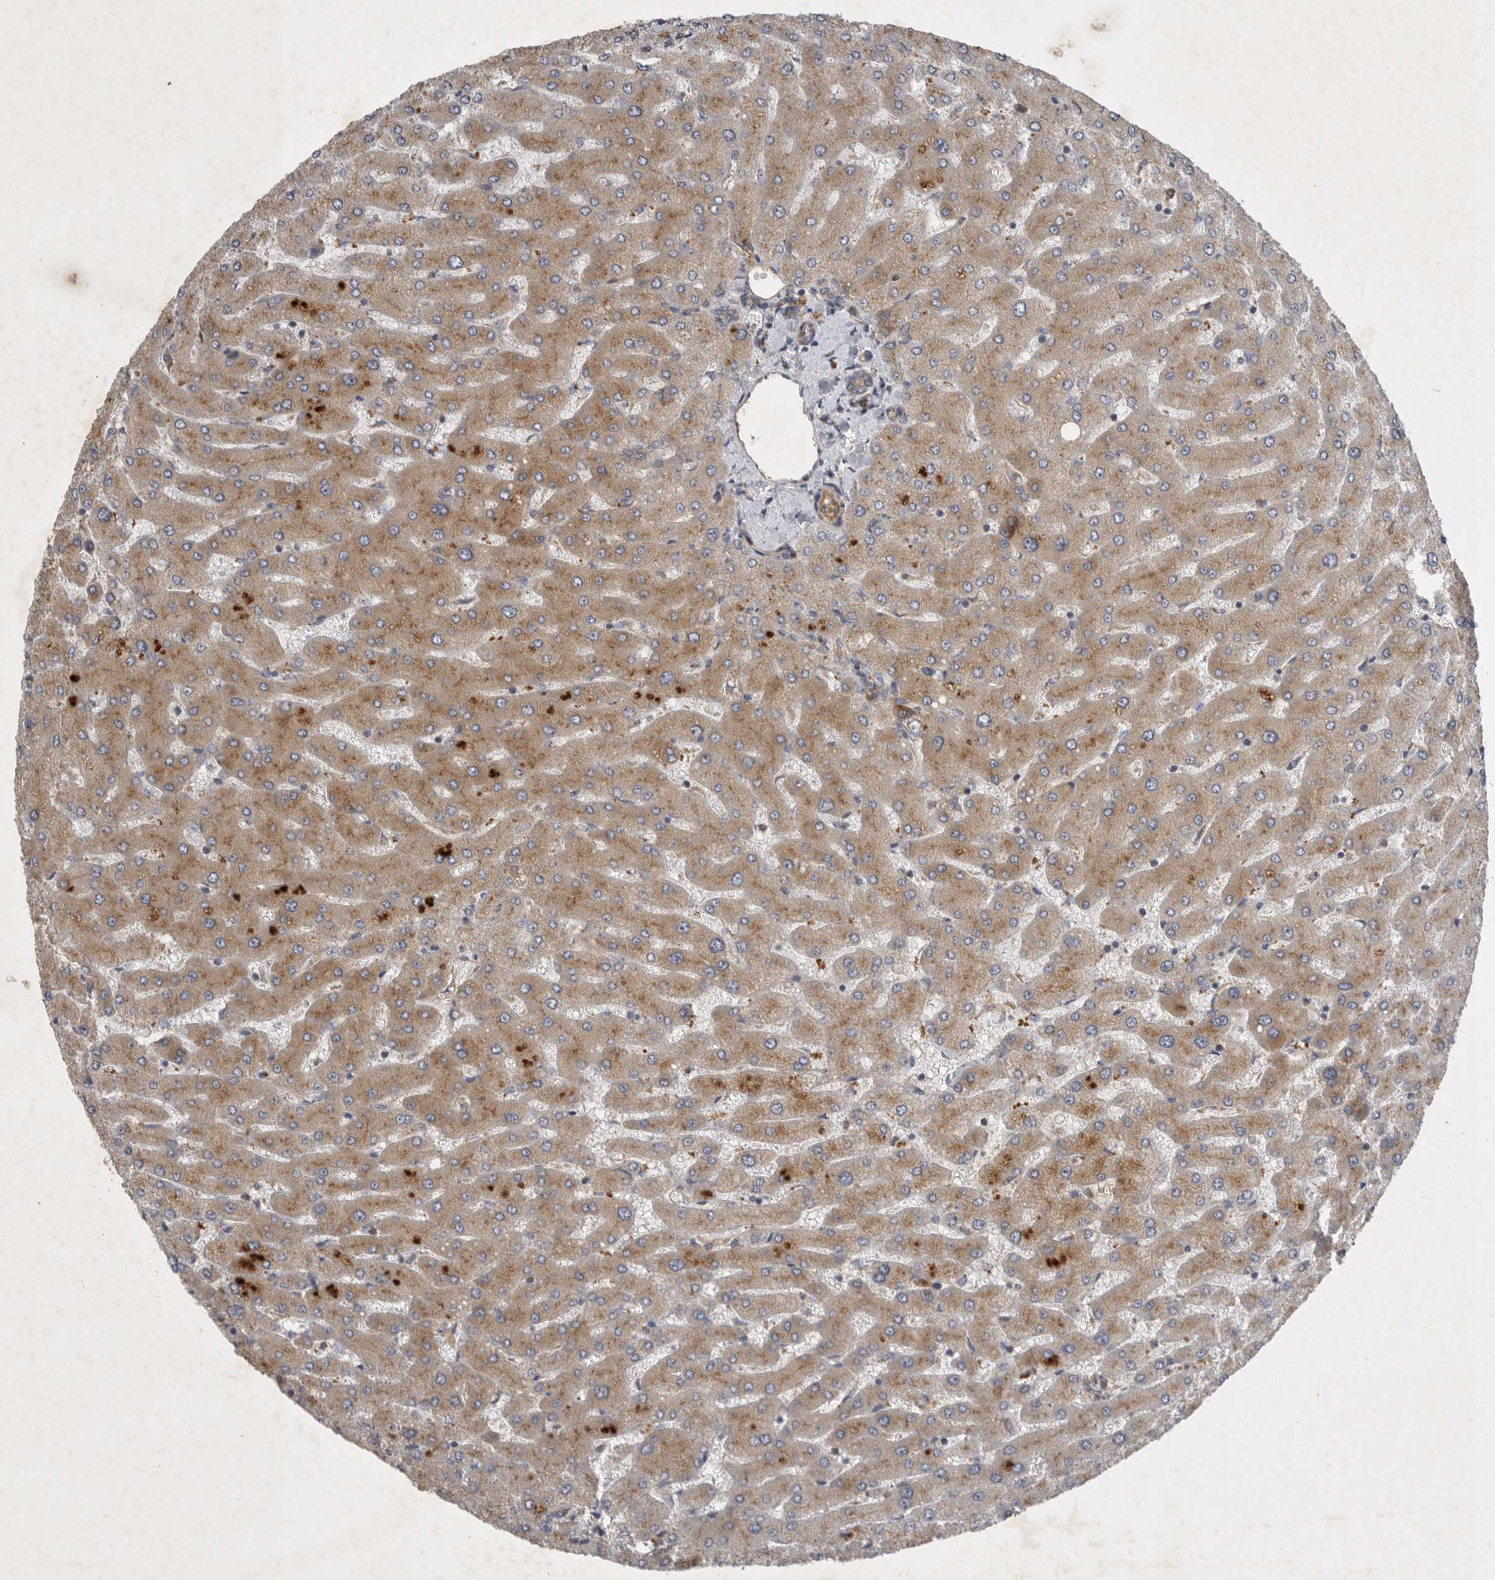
{"staining": {"intensity": "moderate", "quantity": ">75%", "location": "cytoplasmic/membranous"}, "tissue": "liver", "cell_type": "Cholangiocytes", "image_type": "normal", "snomed": [{"axis": "morphology", "description": "Normal tissue, NOS"}, {"axis": "topography", "description": "Liver"}], "caption": "DAB (3,3'-diaminobenzidine) immunohistochemical staining of benign human liver demonstrates moderate cytoplasmic/membranous protein staining in approximately >75% of cholangiocytes. Nuclei are stained in blue.", "gene": "MLPH", "patient": {"sex": "male", "age": 55}}